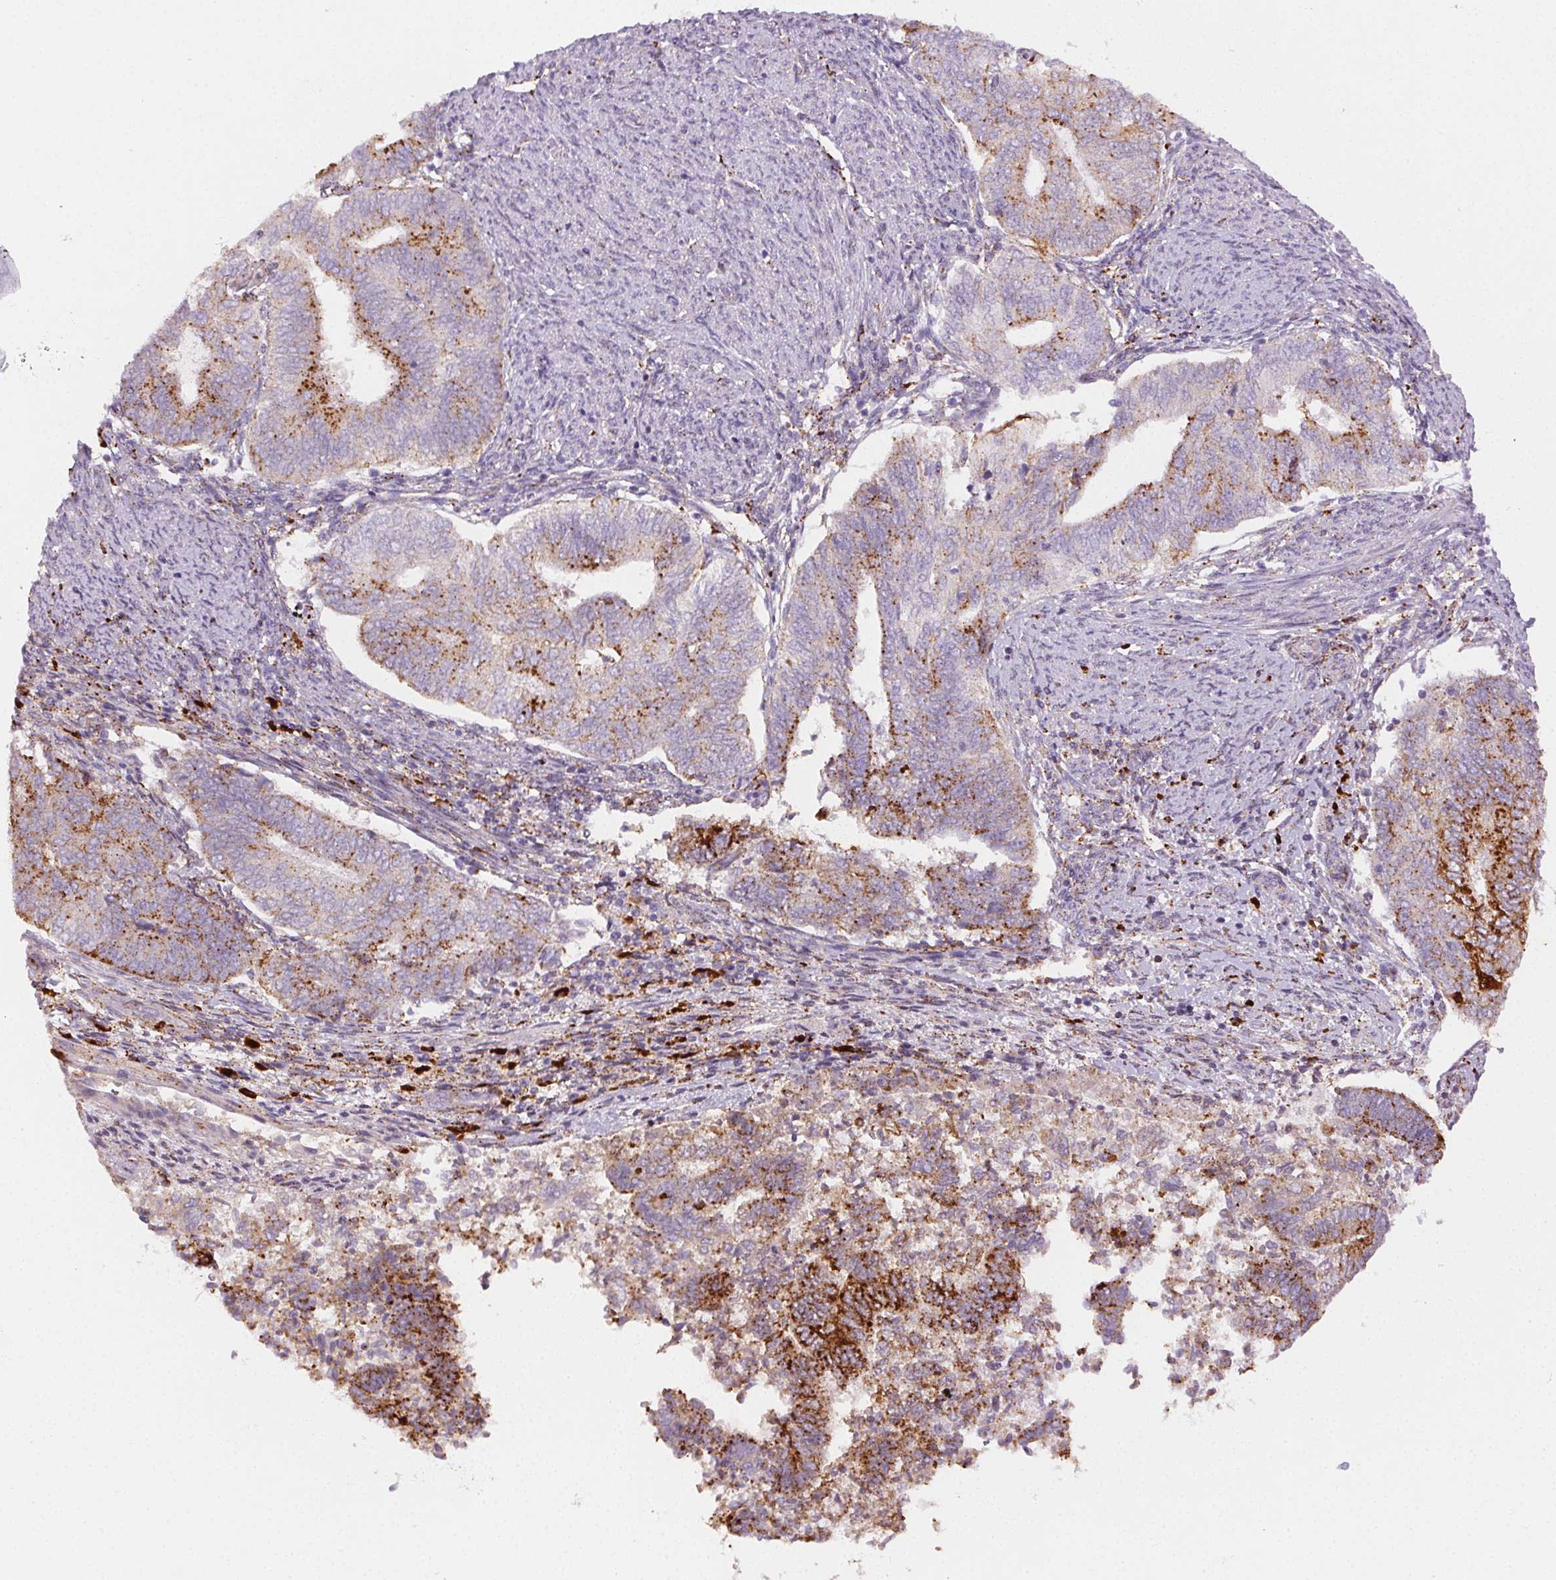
{"staining": {"intensity": "moderate", "quantity": "25%-75%", "location": "cytoplasmic/membranous"}, "tissue": "endometrial cancer", "cell_type": "Tumor cells", "image_type": "cancer", "snomed": [{"axis": "morphology", "description": "Adenocarcinoma, NOS"}, {"axis": "topography", "description": "Endometrium"}], "caption": "There is medium levels of moderate cytoplasmic/membranous staining in tumor cells of endometrial adenocarcinoma, as demonstrated by immunohistochemical staining (brown color).", "gene": "SCPEP1", "patient": {"sex": "female", "age": 65}}